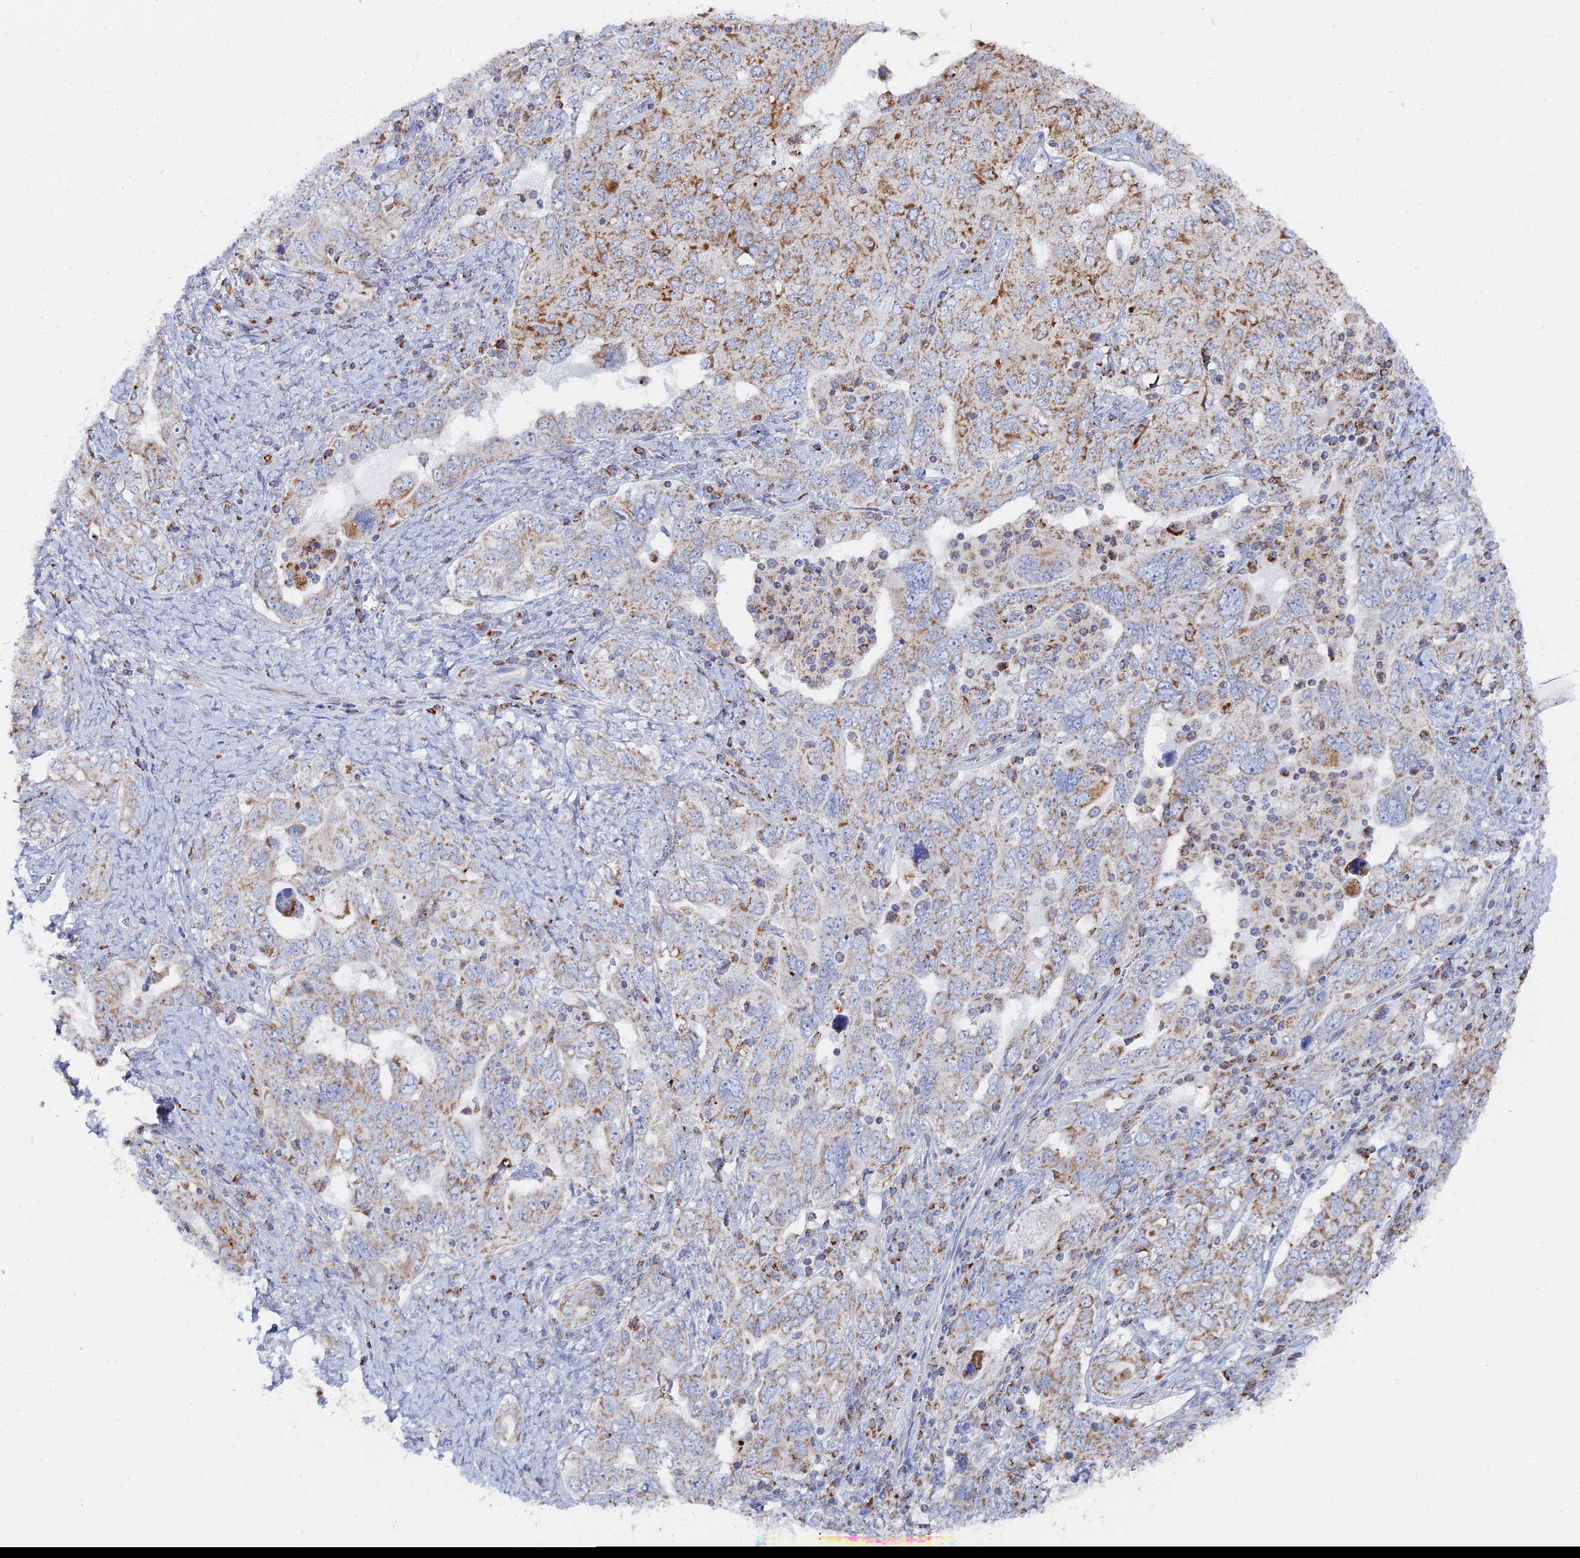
{"staining": {"intensity": "moderate", "quantity": ">75%", "location": "cytoplasmic/membranous"}, "tissue": "ovarian cancer", "cell_type": "Tumor cells", "image_type": "cancer", "snomed": [{"axis": "morphology", "description": "Carcinoma, endometroid"}, {"axis": "topography", "description": "Ovary"}], "caption": "IHC (DAB (3,3'-diaminobenzidine)) staining of ovarian endometroid carcinoma exhibits moderate cytoplasmic/membranous protein expression in approximately >75% of tumor cells.", "gene": "MPC1", "patient": {"sex": "female", "age": 62}}